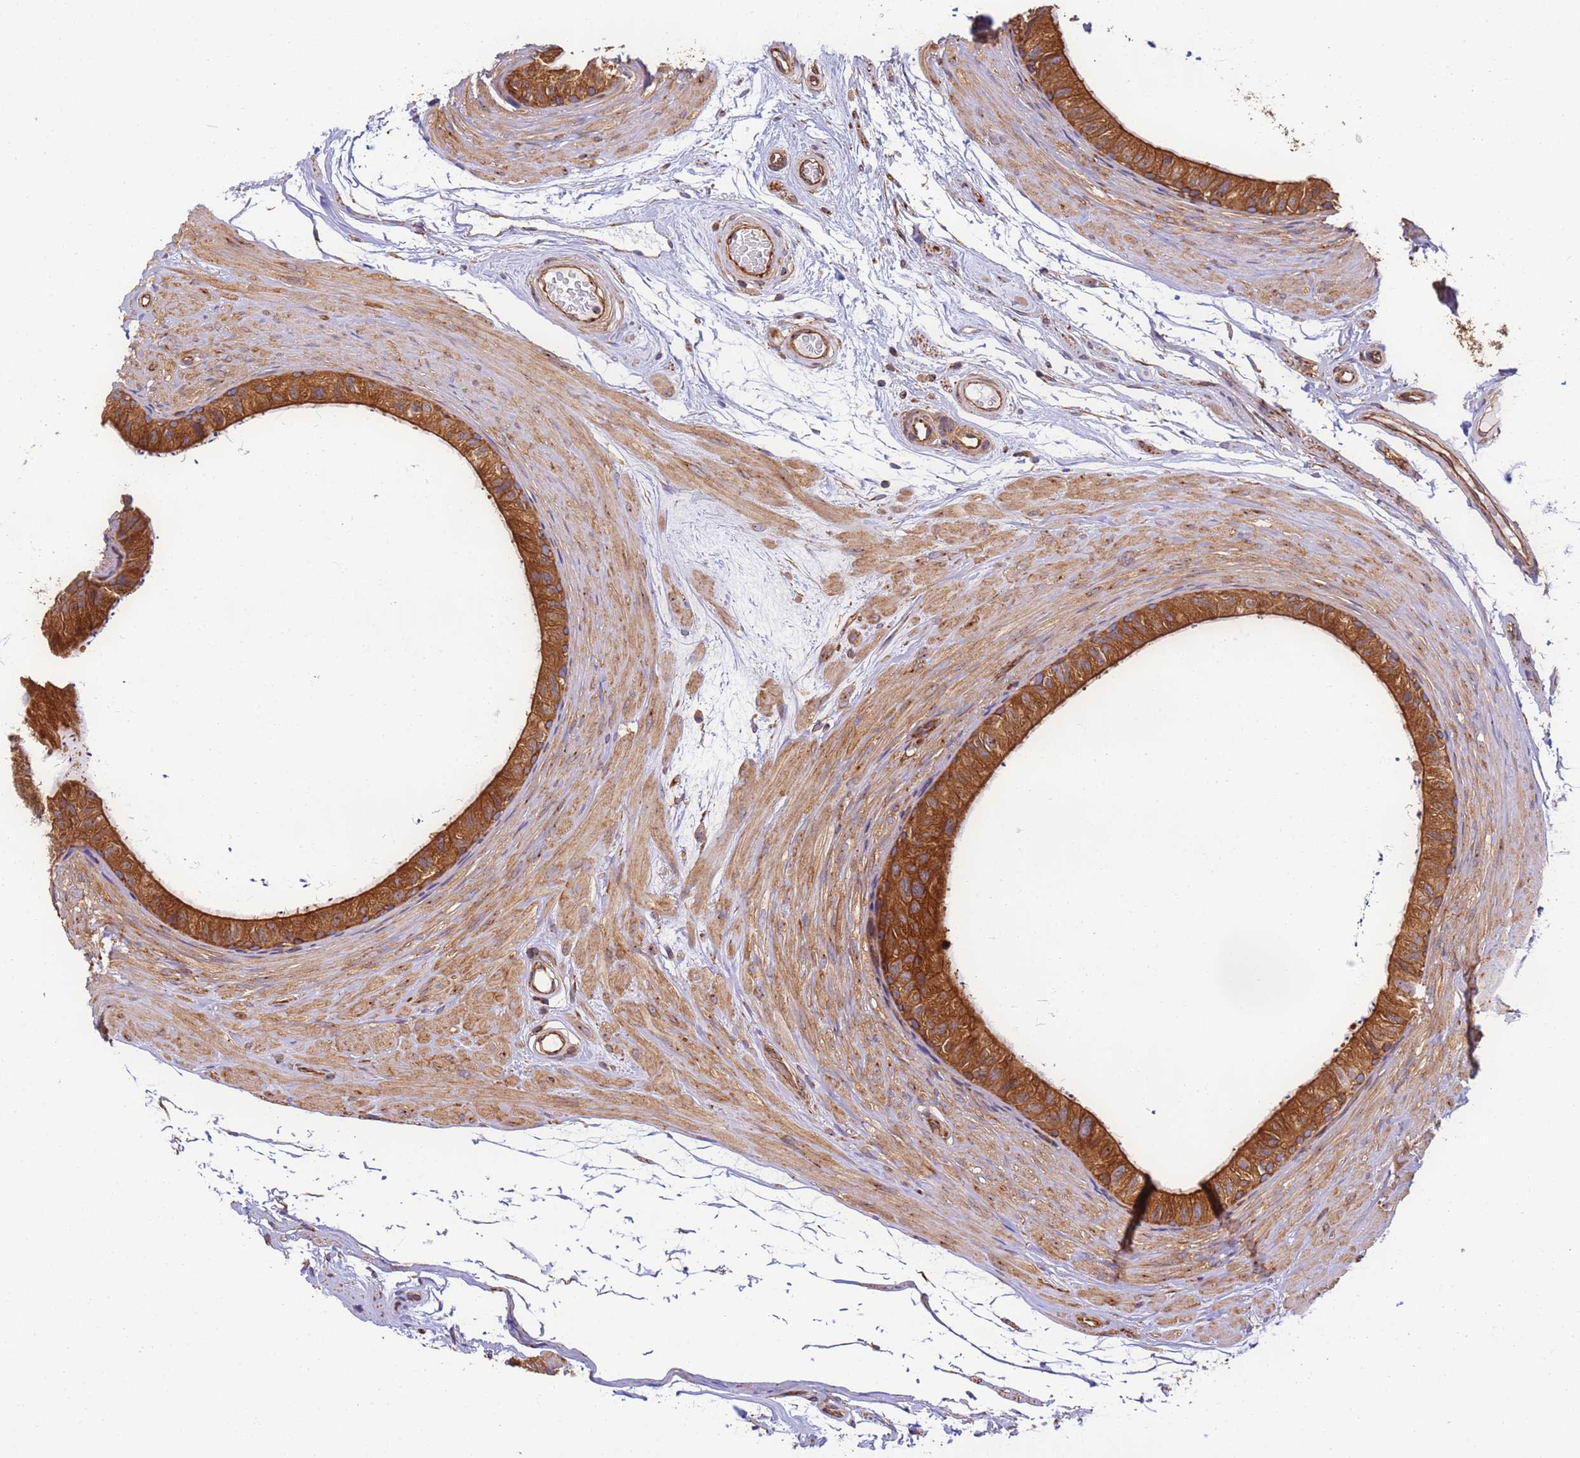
{"staining": {"intensity": "strong", "quantity": ">75%", "location": "cytoplasmic/membranous"}, "tissue": "epididymis", "cell_type": "Glandular cells", "image_type": "normal", "snomed": [{"axis": "morphology", "description": "Normal tissue, NOS"}, {"axis": "topography", "description": "Epididymis"}], "caption": "Brown immunohistochemical staining in normal human epididymis demonstrates strong cytoplasmic/membranous expression in approximately >75% of glandular cells. Using DAB (3,3'-diaminobenzidine) (brown) and hematoxylin (blue) stains, captured at high magnification using brightfield microscopy.", "gene": "DYNC1I2", "patient": {"sex": "male", "age": 45}}